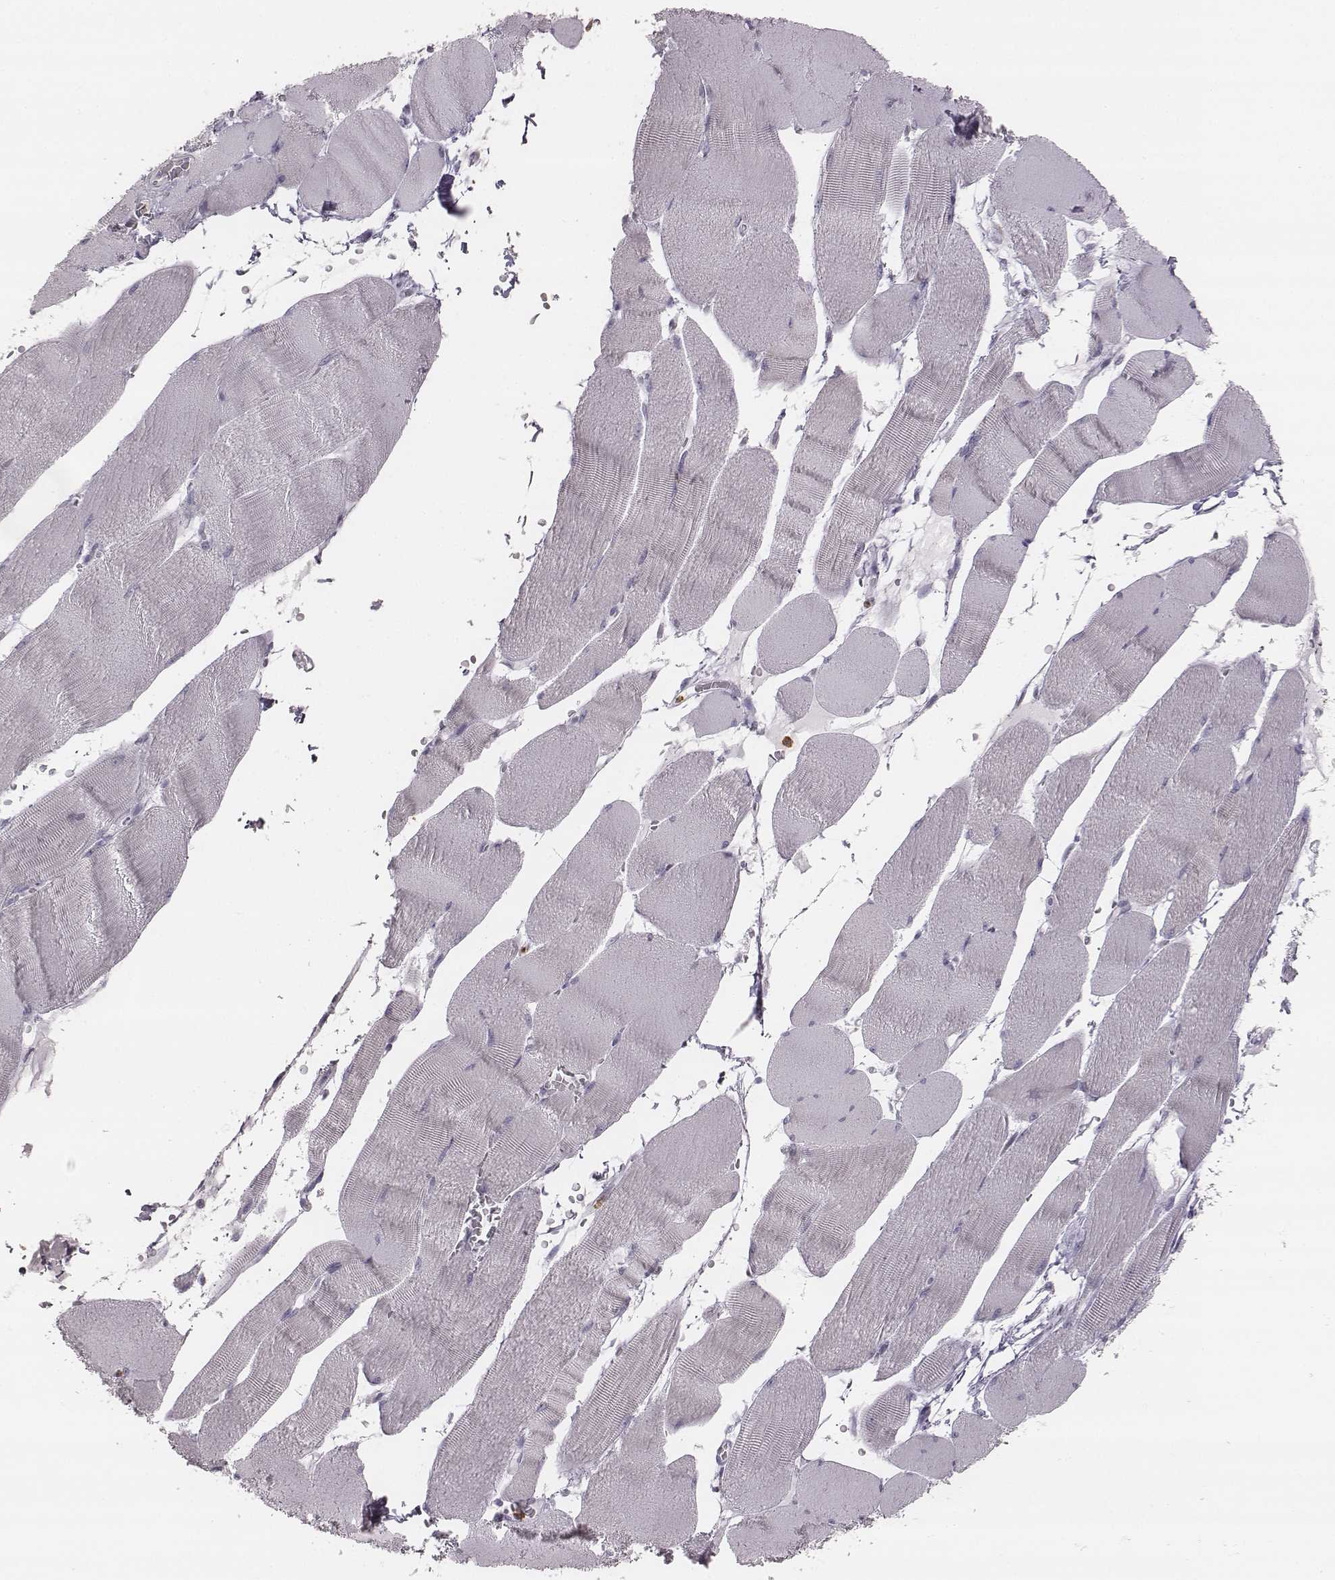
{"staining": {"intensity": "negative", "quantity": "none", "location": "none"}, "tissue": "skeletal muscle", "cell_type": "Myocytes", "image_type": "normal", "snomed": [{"axis": "morphology", "description": "Normal tissue, NOS"}, {"axis": "topography", "description": "Skeletal muscle"}], "caption": "There is no significant expression in myocytes of skeletal muscle. (DAB (3,3'-diaminobenzidine) immunohistochemistry, high magnification).", "gene": "KCNJ12", "patient": {"sex": "male", "age": 56}}